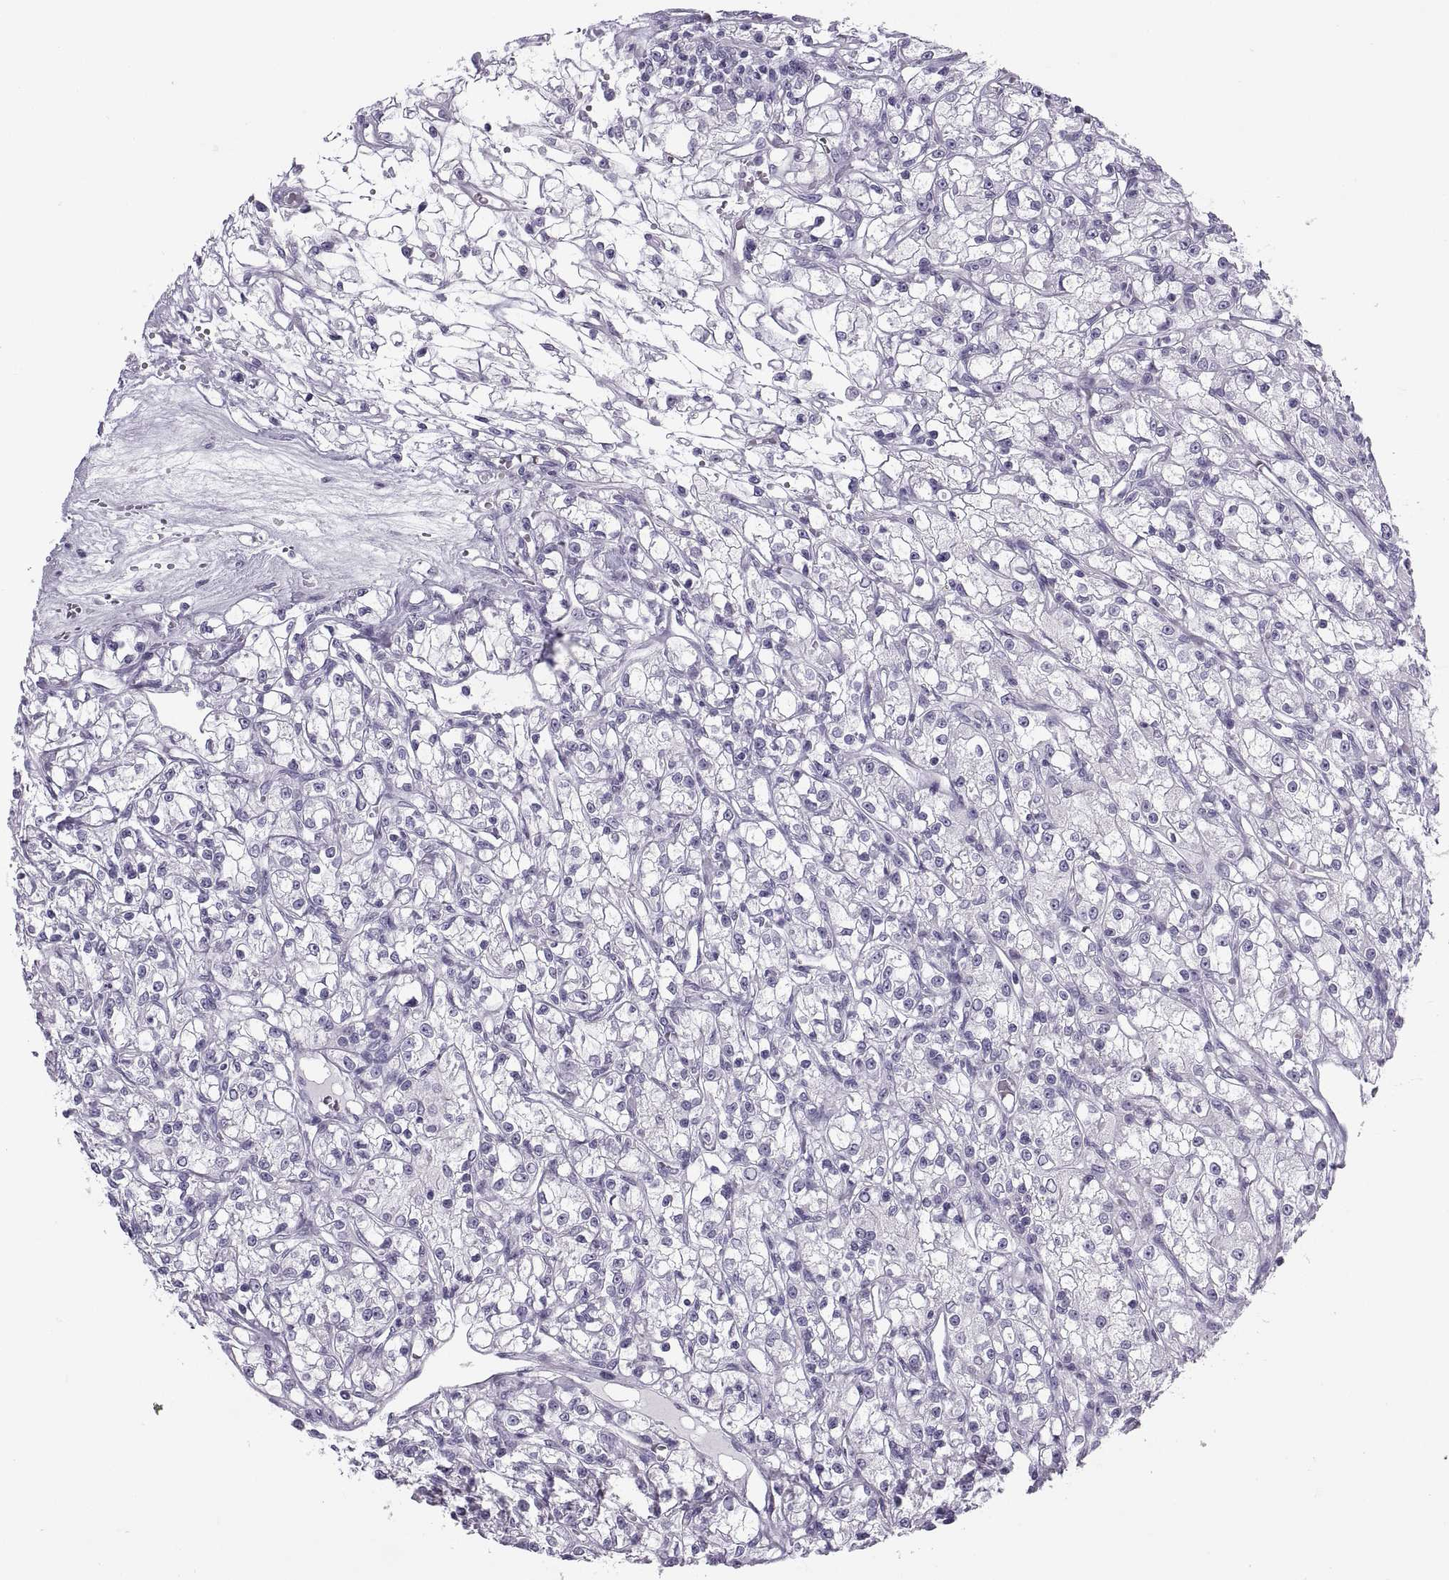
{"staining": {"intensity": "negative", "quantity": "none", "location": "none"}, "tissue": "renal cancer", "cell_type": "Tumor cells", "image_type": "cancer", "snomed": [{"axis": "morphology", "description": "Adenocarcinoma, NOS"}, {"axis": "topography", "description": "Kidney"}], "caption": "Immunohistochemistry (IHC) of human adenocarcinoma (renal) displays no expression in tumor cells.", "gene": "RLBP1", "patient": {"sex": "female", "age": 59}}